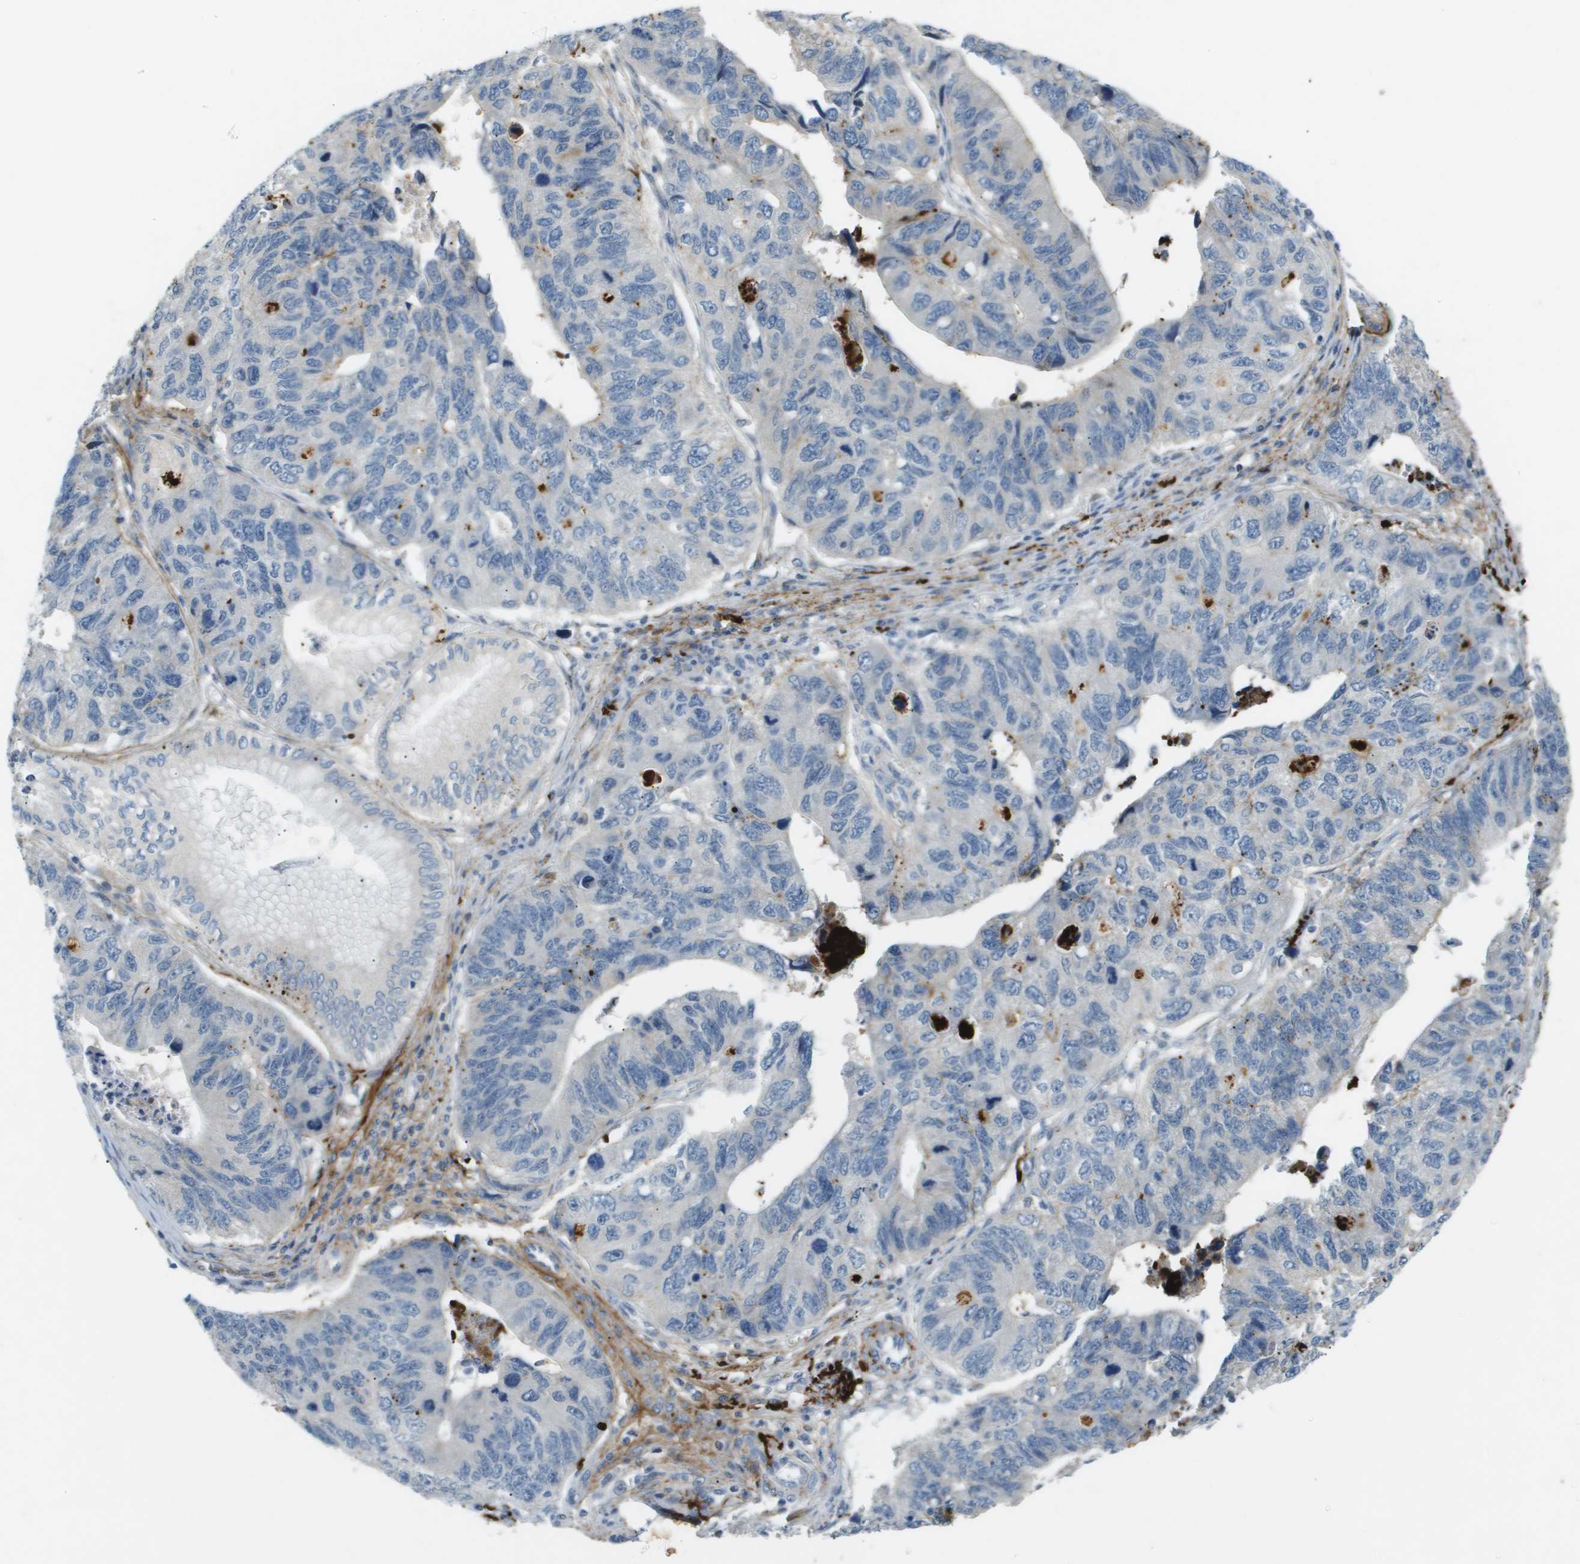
{"staining": {"intensity": "negative", "quantity": "none", "location": "none"}, "tissue": "stomach cancer", "cell_type": "Tumor cells", "image_type": "cancer", "snomed": [{"axis": "morphology", "description": "Adenocarcinoma, NOS"}, {"axis": "topography", "description": "Stomach"}], "caption": "The micrograph reveals no staining of tumor cells in stomach cancer (adenocarcinoma).", "gene": "VTN", "patient": {"sex": "male", "age": 59}}